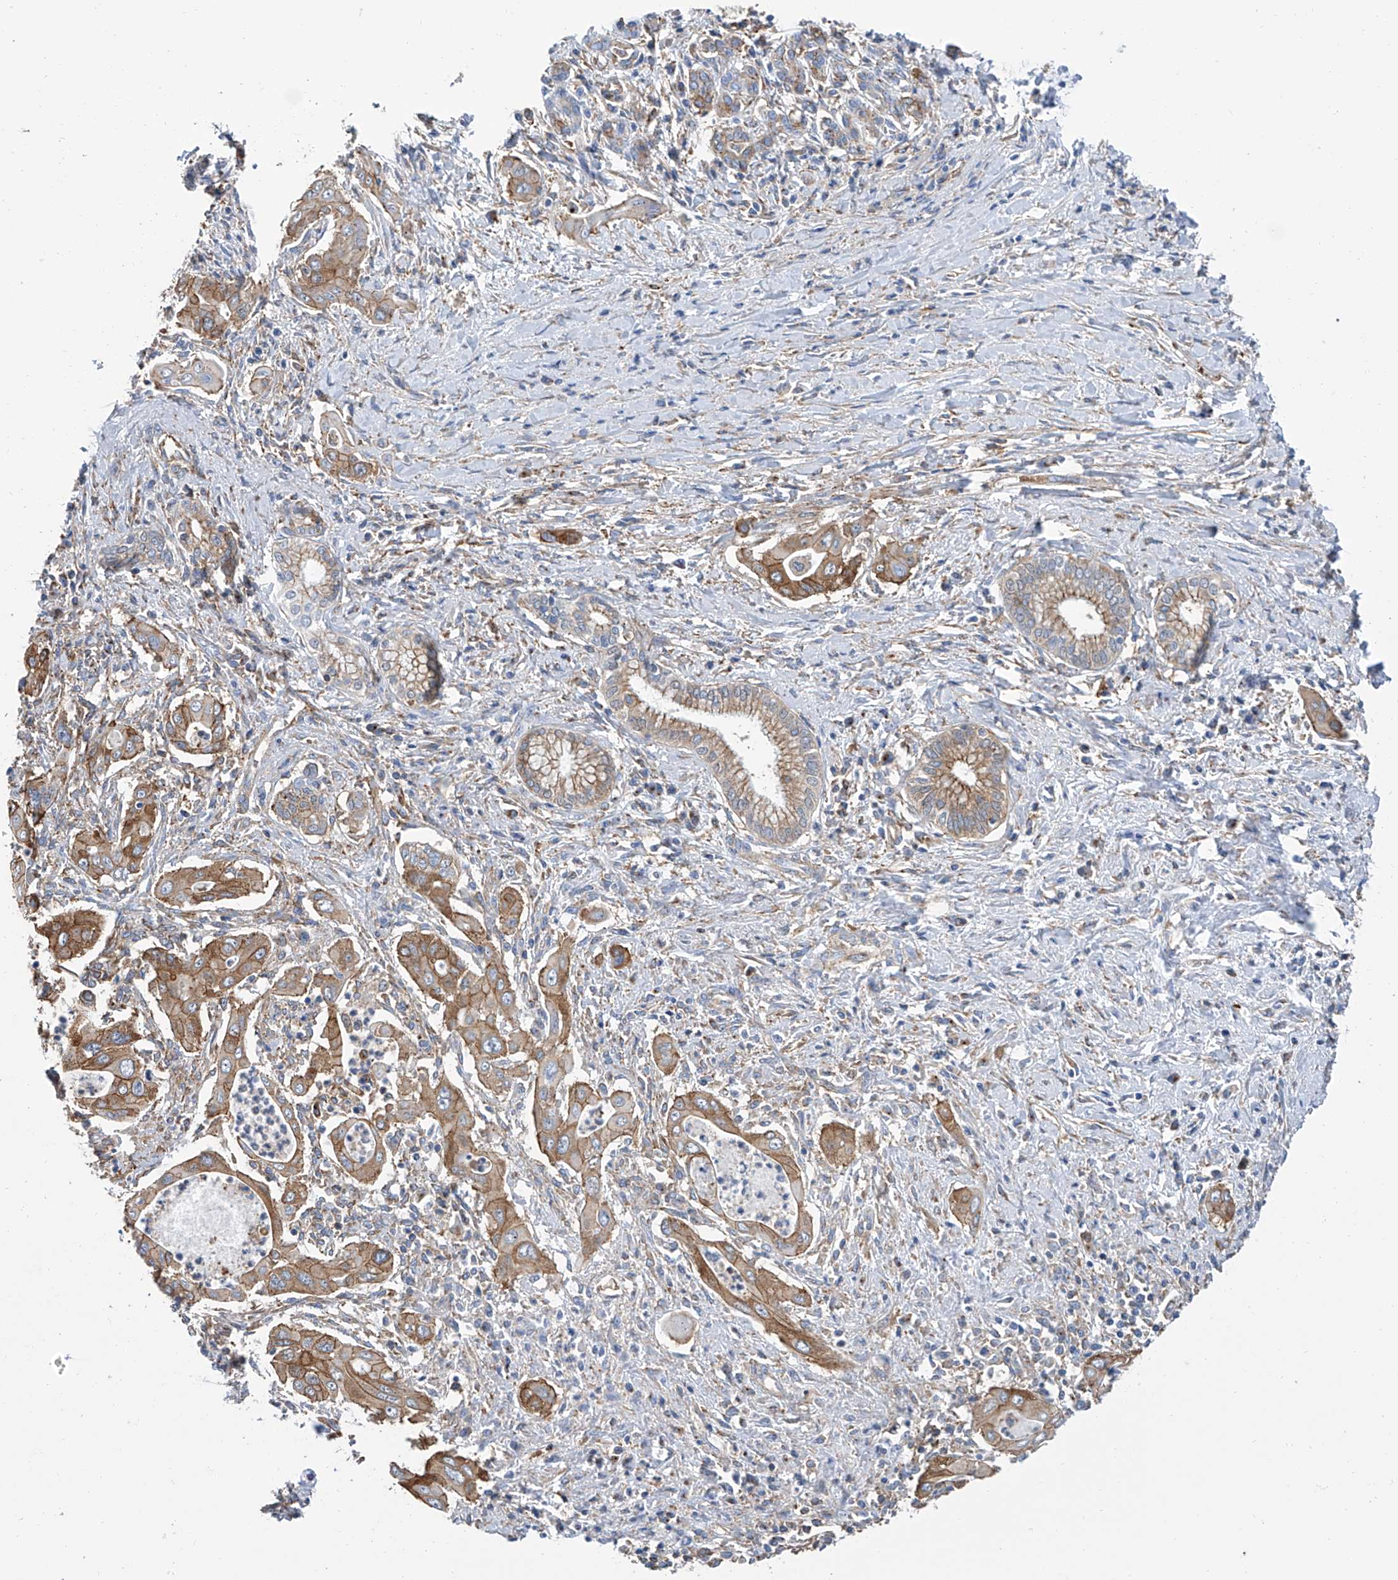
{"staining": {"intensity": "moderate", "quantity": ">75%", "location": "cytoplasmic/membranous"}, "tissue": "pancreatic cancer", "cell_type": "Tumor cells", "image_type": "cancer", "snomed": [{"axis": "morphology", "description": "Adenocarcinoma, NOS"}, {"axis": "topography", "description": "Pancreas"}], "caption": "IHC photomicrograph of adenocarcinoma (pancreatic) stained for a protein (brown), which shows medium levels of moderate cytoplasmic/membranous positivity in approximately >75% of tumor cells.", "gene": "GPT", "patient": {"sex": "male", "age": 58}}